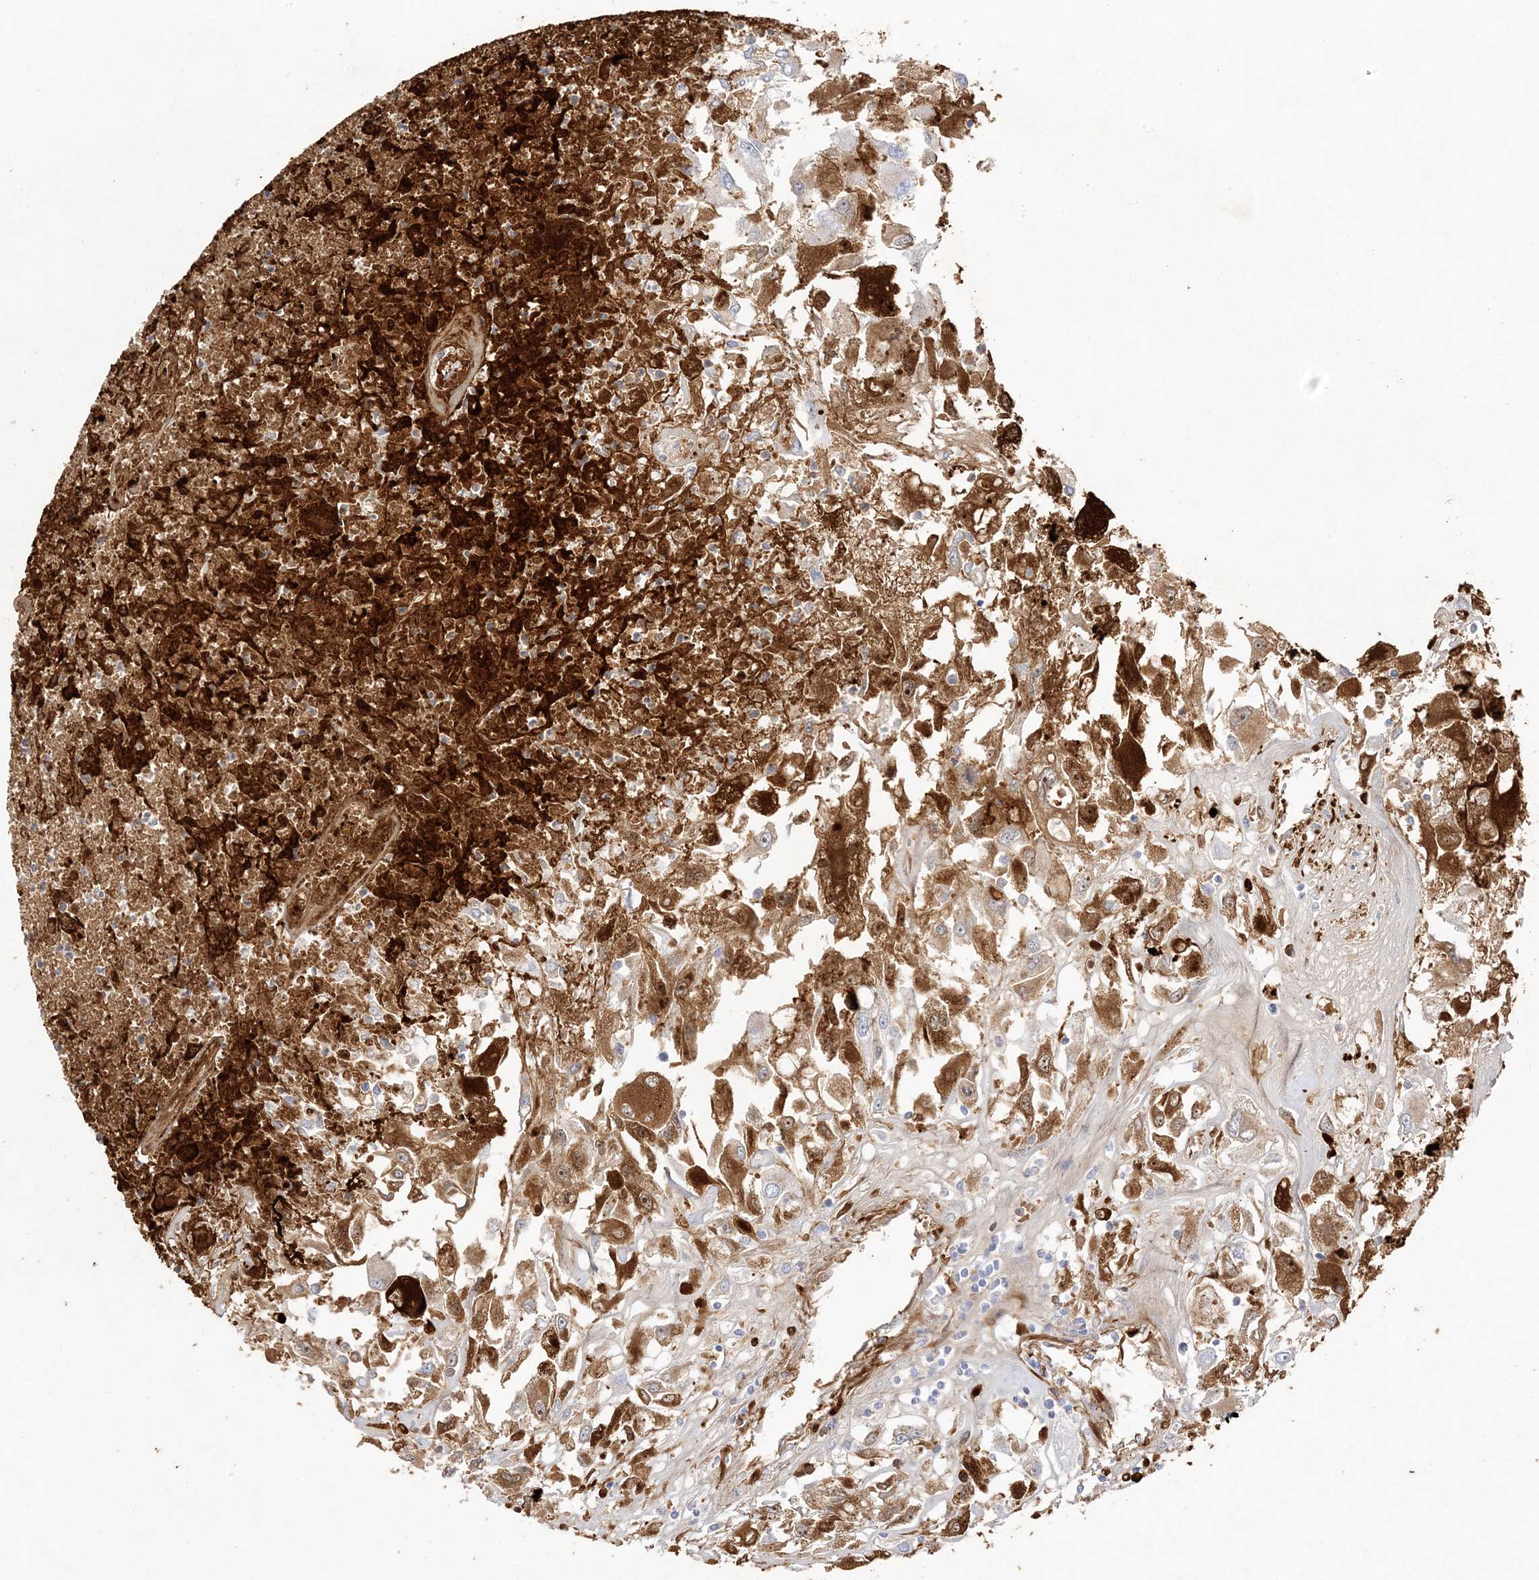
{"staining": {"intensity": "moderate", "quantity": "25%-75%", "location": "cytoplasmic/membranous,nuclear"}, "tissue": "renal cancer", "cell_type": "Tumor cells", "image_type": "cancer", "snomed": [{"axis": "morphology", "description": "Adenocarcinoma, NOS"}, {"axis": "topography", "description": "Kidney"}], "caption": "Immunohistochemistry (IHC) of human renal cancer (adenocarcinoma) exhibits medium levels of moderate cytoplasmic/membranous and nuclear expression in approximately 25%-75% of tumor cells.", "gene": "TRANK1", "patient": {"sex": "female", "age": 52}}